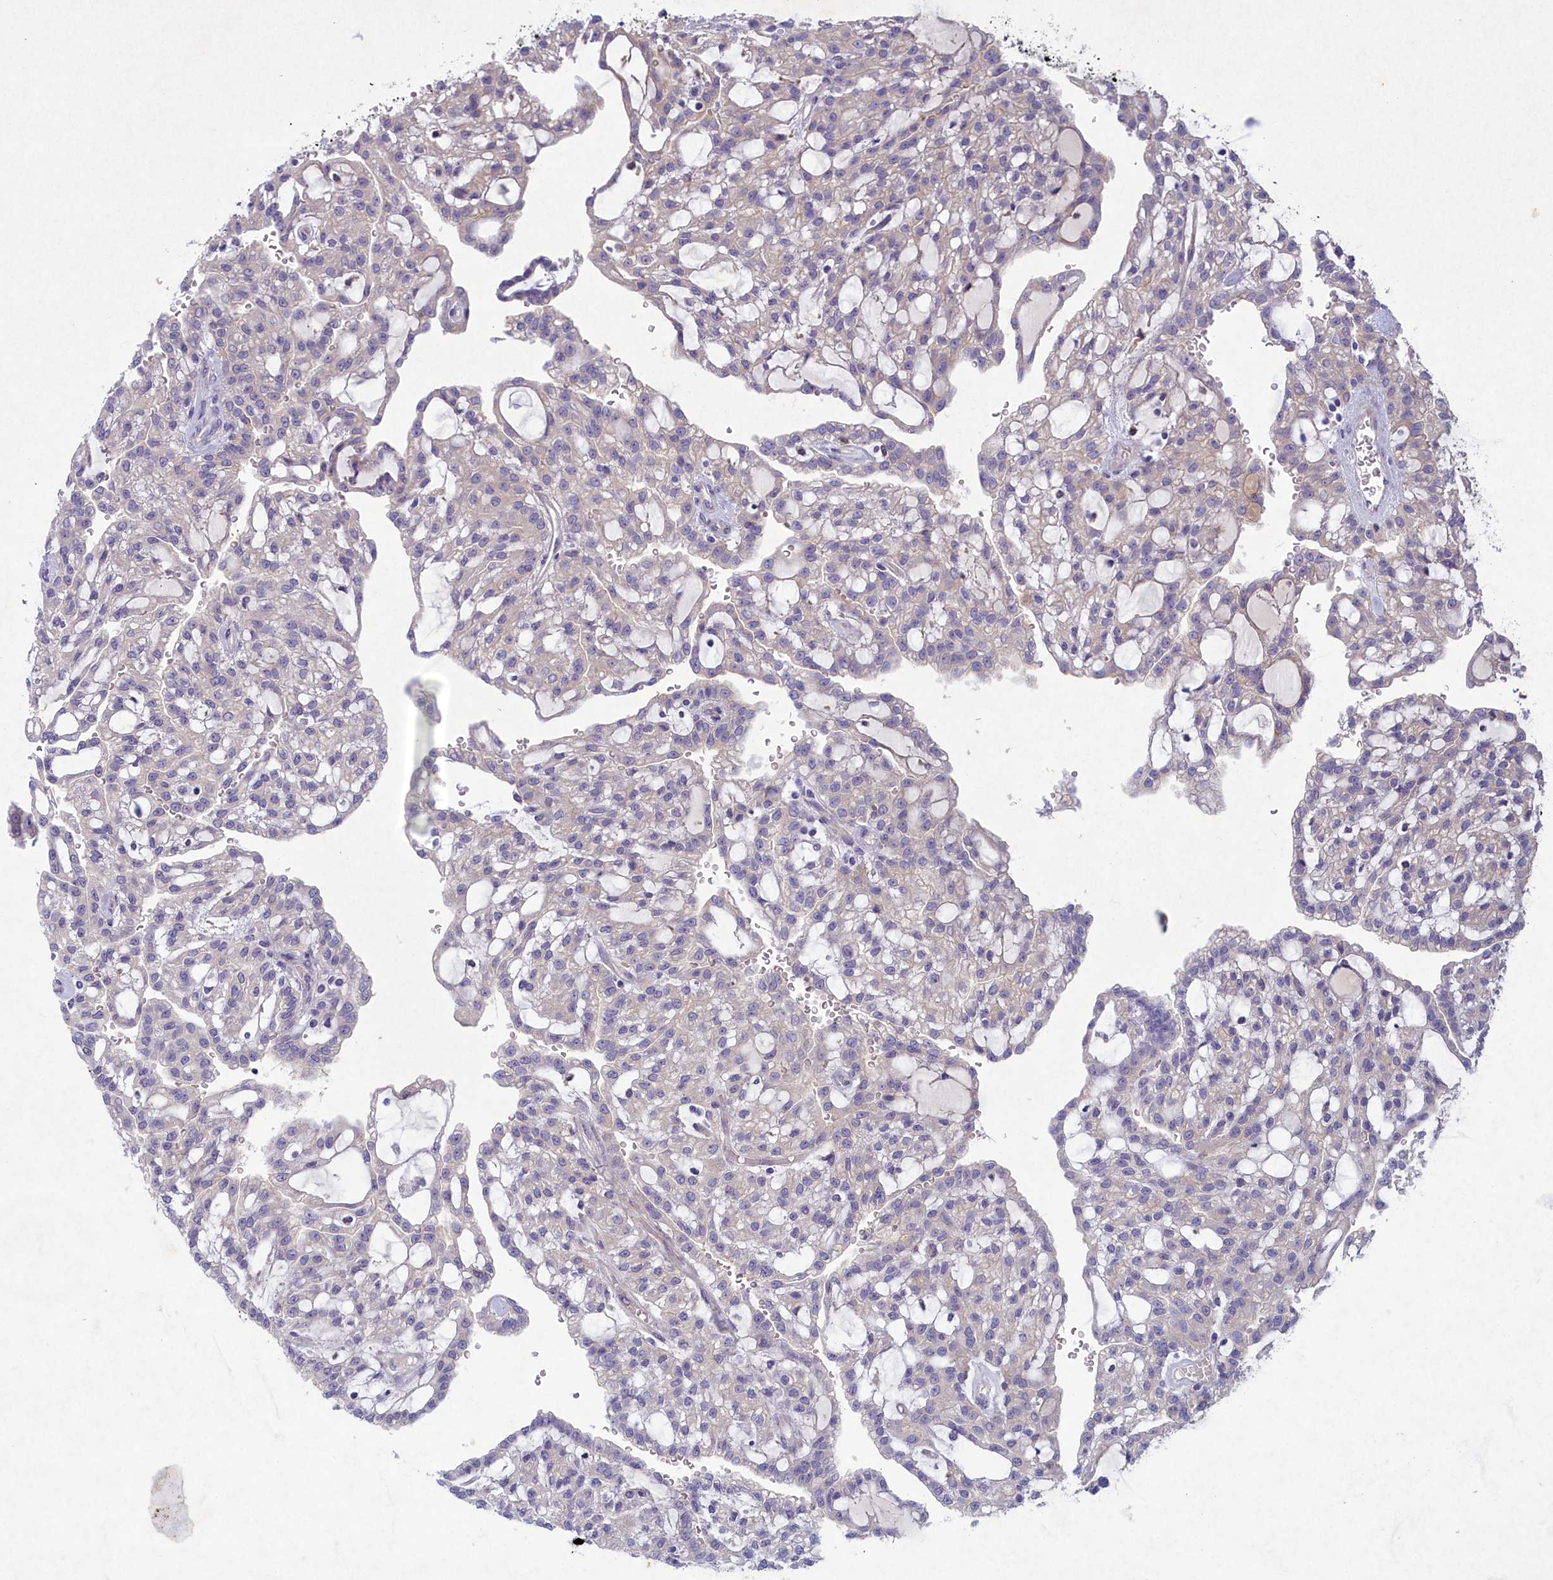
{"staining": {"intensity": "weak", "quantity": "<25%", "location": "cytoplasmic/membranous"}, "tissue": "renal cancer", "cell_type": "Tumor cells", "image_type": "cancer", "snomed": [{"axis": "morphology", "description": "Adenocarcinoma, NOS"}, {"axis": "topography", "description": "Kidney"}], "caption": "Renal cancer was stained to show a protein in brown. There is no significant staining in tumor cells.", "gene": "PLEKHG6", "patient": {"sex": "male", "age": 63}}